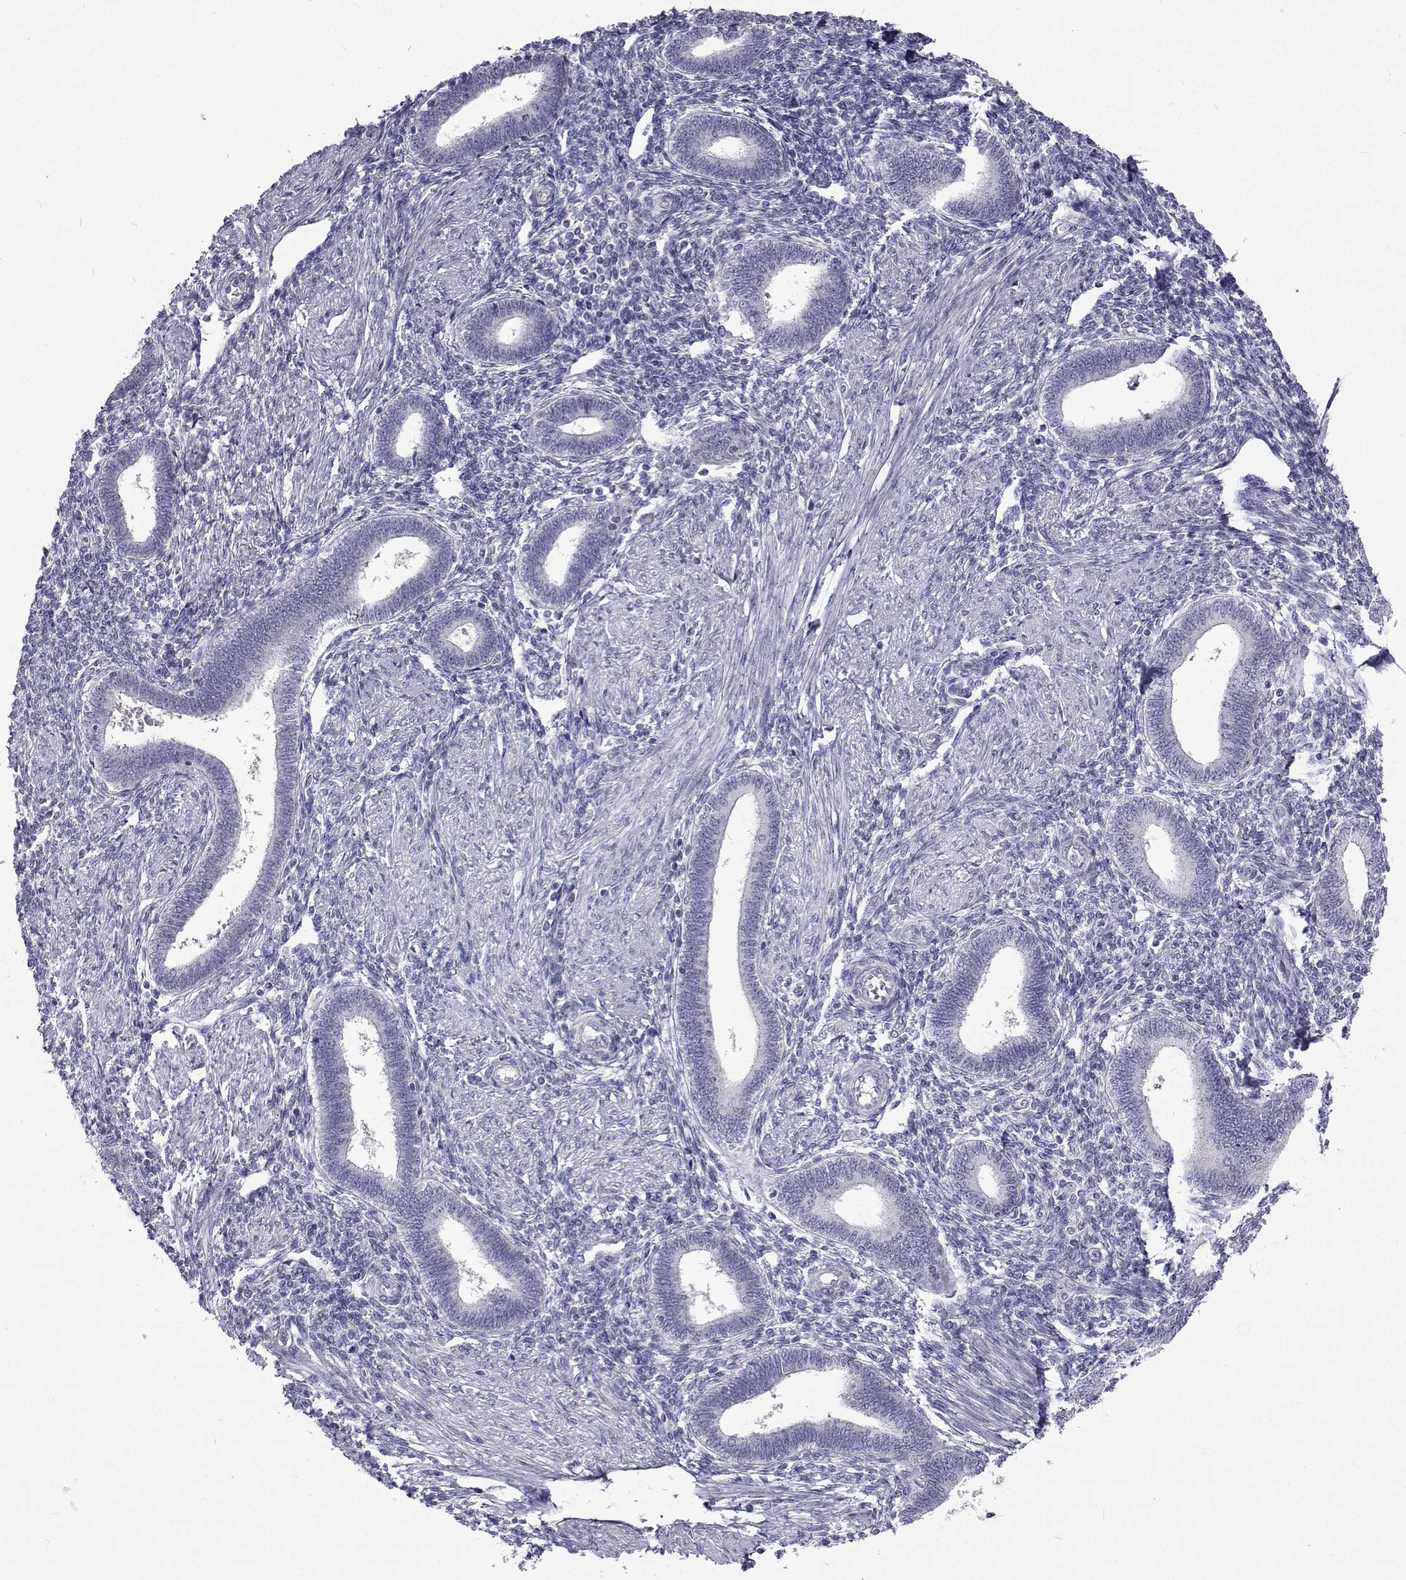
{"staining": {"intensity": "negative", "quantity": "none", "location": "none"}, "tissue": "endometrium", "cell_type": "Cells in endometrial stroma", "image_type": "normal", "snomed": [{"axis": "morphology", "description": "Normal tissue, NOS"}, {"axis": "topography", "description": "Endometrium"}], "caption": "An immunohistochemistry image of benign endometrium is shown. There is no staining in cells in endometrial stroma of endometrium.", "gene": "CFAP44", "patient": {"sex": "female", "age": 42}}